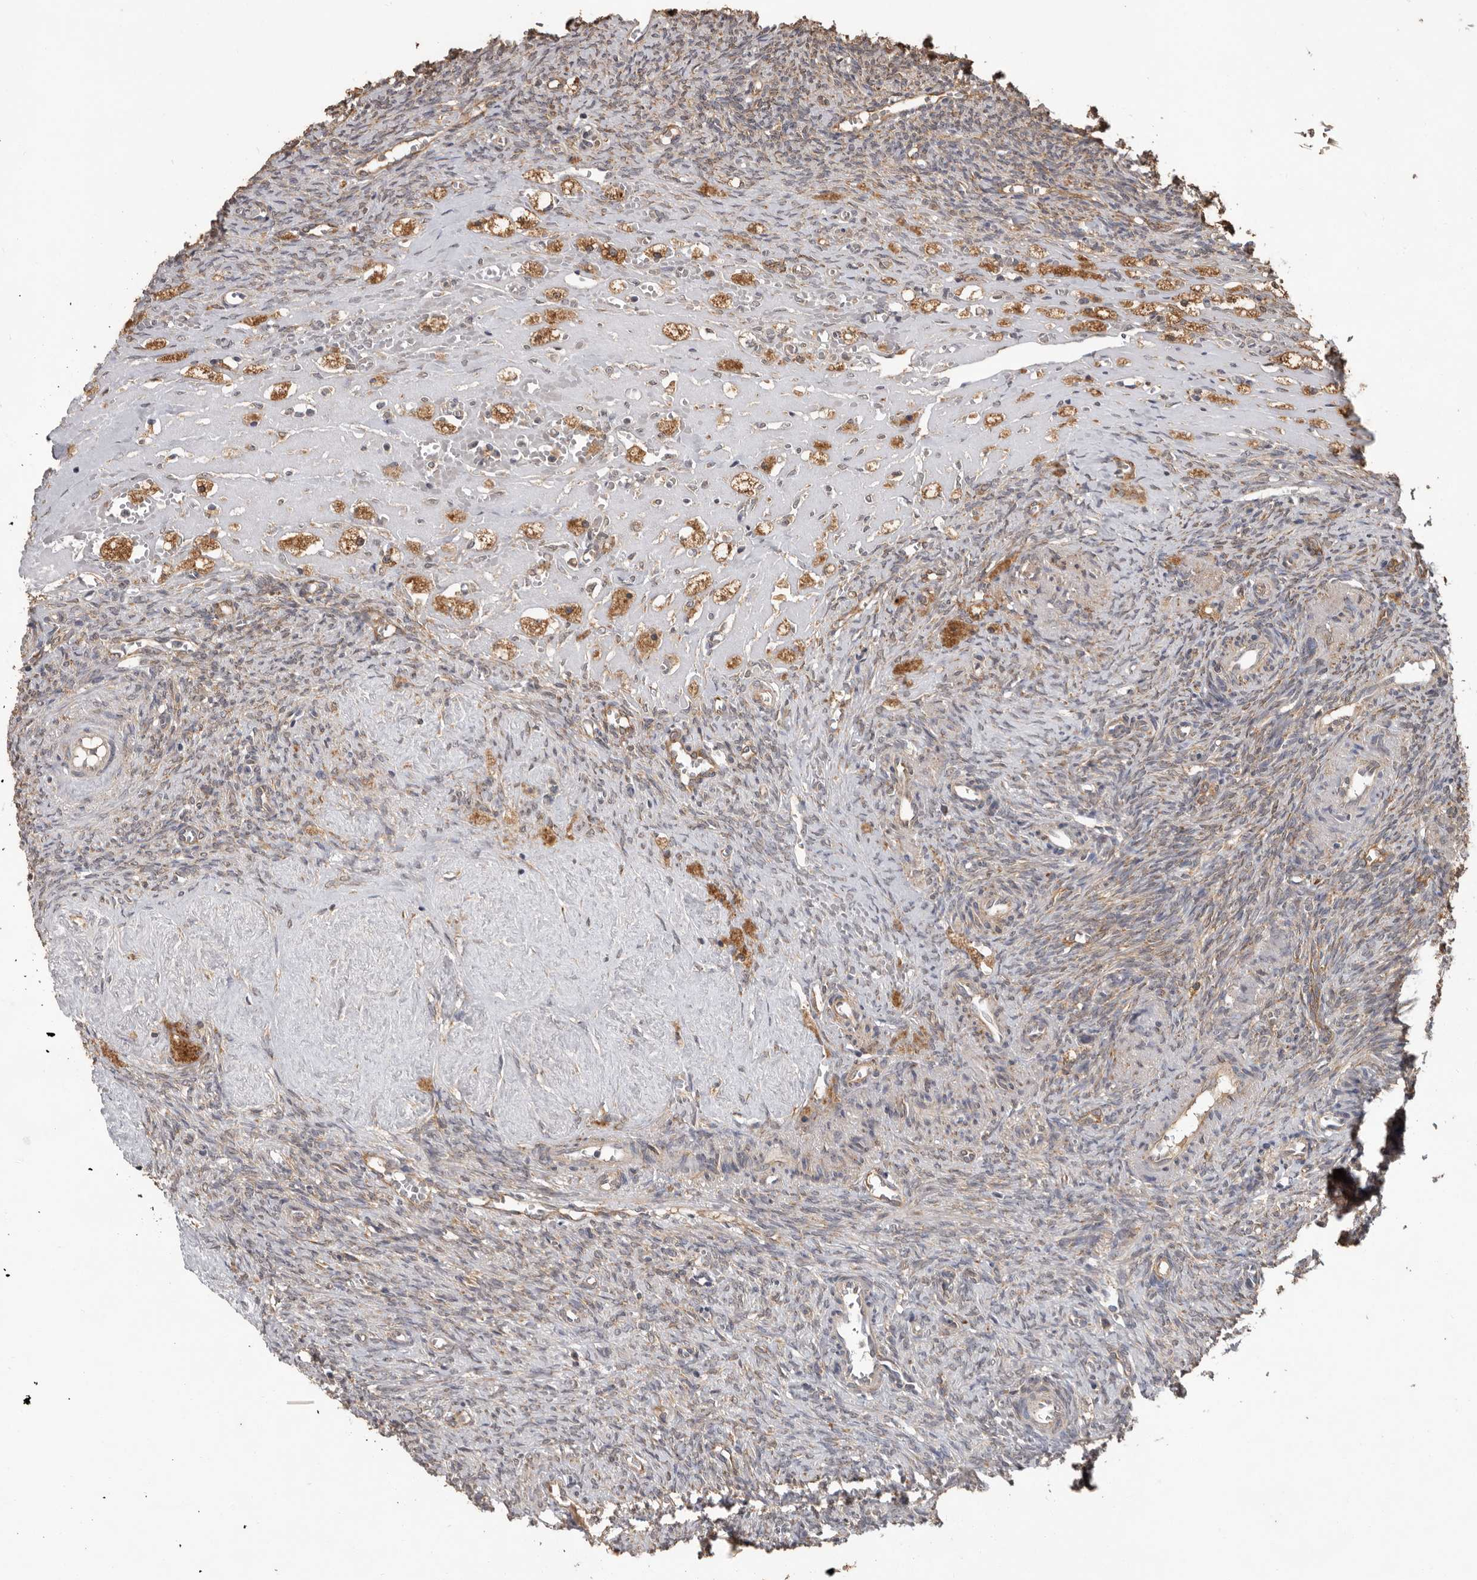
{"staining": {"intensity": "strong", "quantity": ">75%", "location": "cytoplasmic/membranous"}, "tissue": "ovary", "cell_type": "Follicle cells", "image_type": "normal", "snomed": [{"axis": "morphology", "description": "Normal tissue, NOS"}, {"axis": "topography", "description": "Ovary"}], "caption": "IHC of benign human ovary shows high levels of strong cytoplasmic/membranous expression in about >75% of follicle cells. (DAB IHC with brightfield microscopy, high magnification).", "gene": "MTF1", "patient": {"sex": "female", "age": 41}}